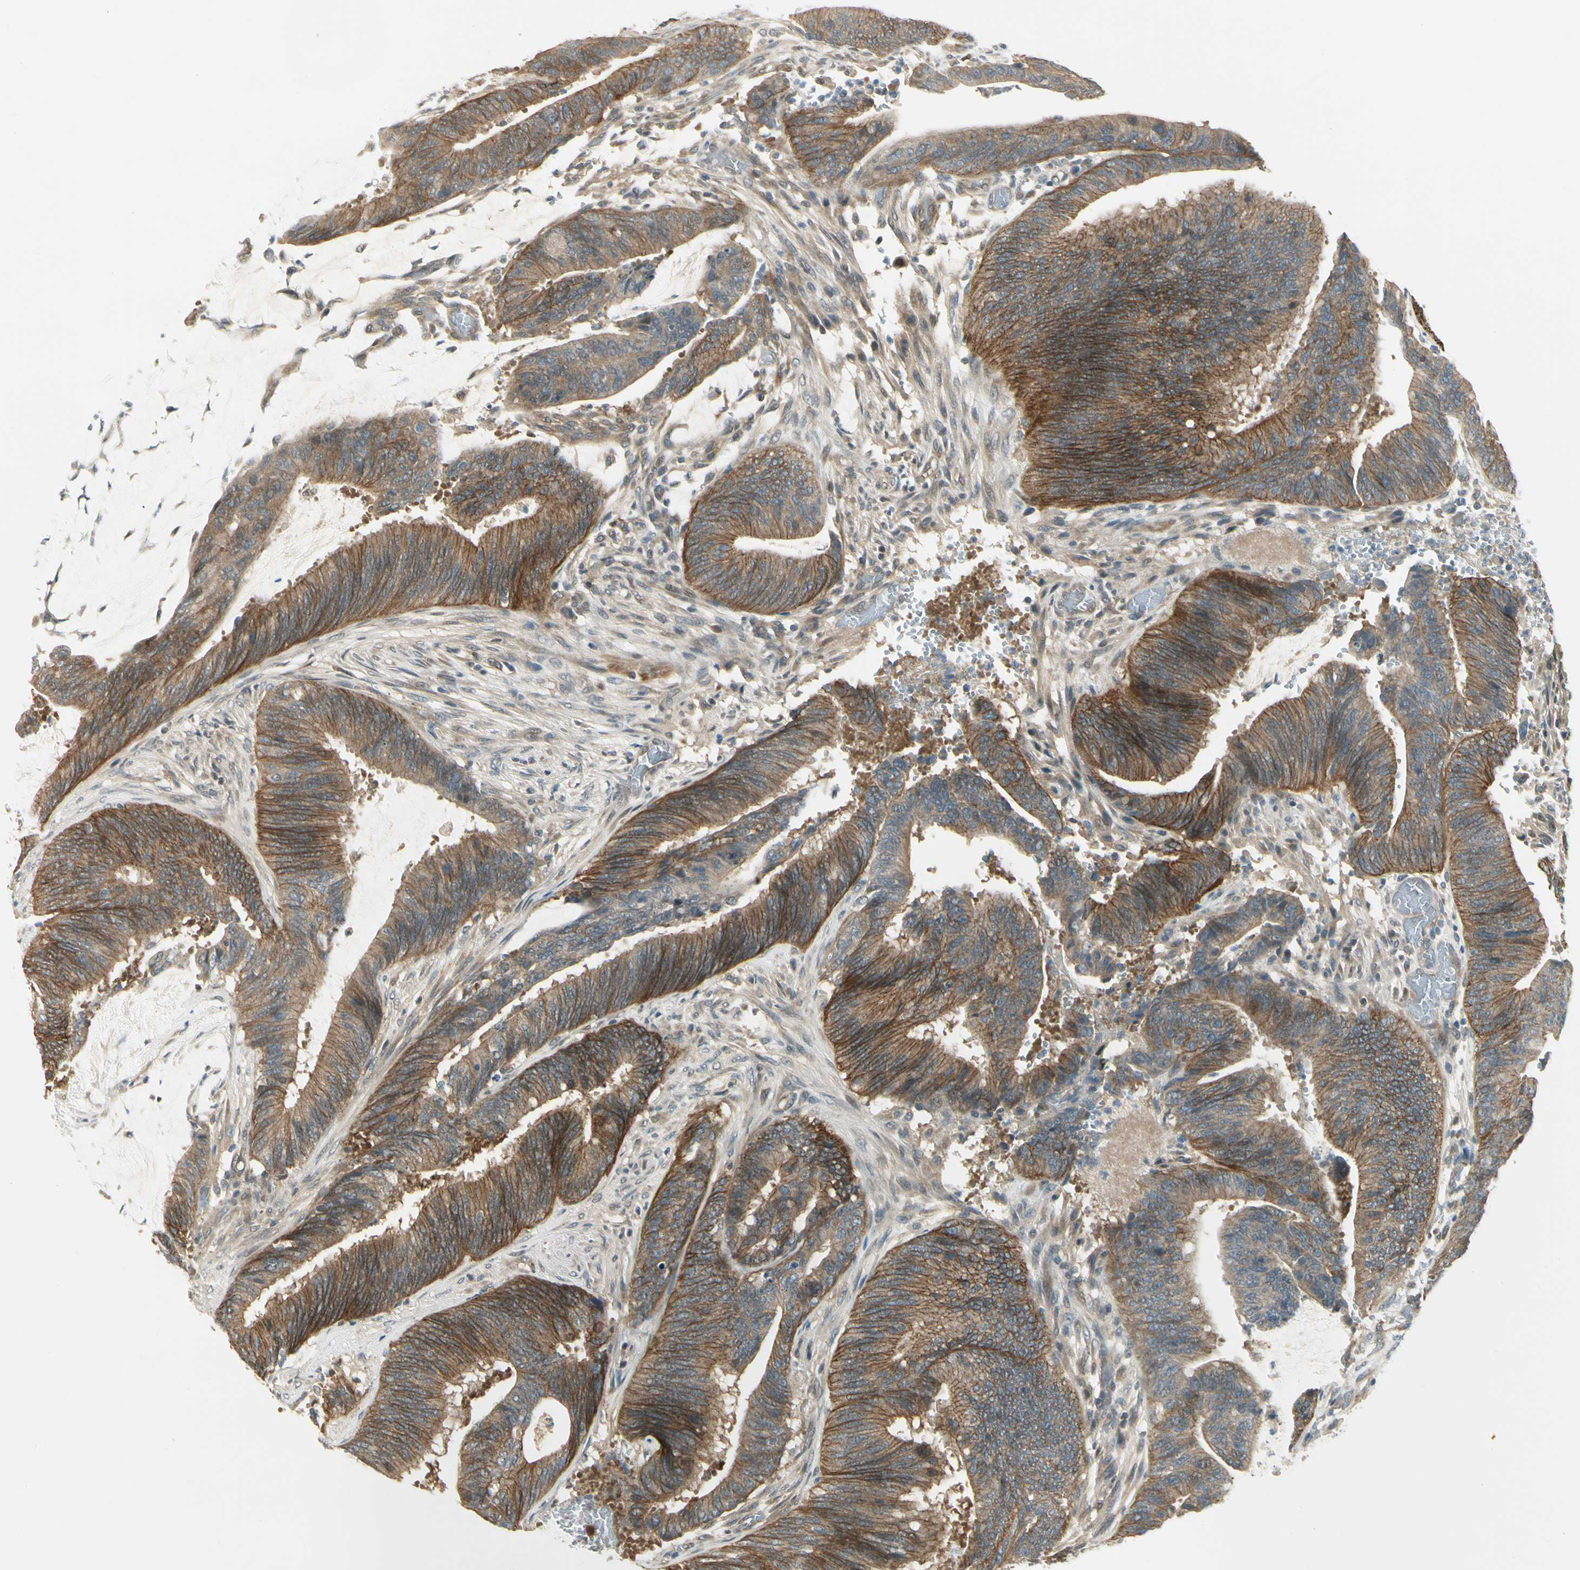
{"staining": {"intensity": "moderate", "quantity": ">75%", "location": "cytoplasmic/membranous"}, "tissue": "colorectal cancer", "cell_type": "Tumor cells", "image_type": "cancer", "snomed": [{"axis": "morphology", "description": "Adenocarcinoma, NOS"}, {"axis": "topography", "description": "Rectum"}], "caption": "The image reveals a brown stain indicating the presence of a protein in the cytoplasmic/membranous of tumor cells in colorectal adenocarcinoma. (DAB = brown stain, brightfield microscopy at high magnification).", "gene": "EPHB3", "patient": {"sex": "female", "age": 66}}